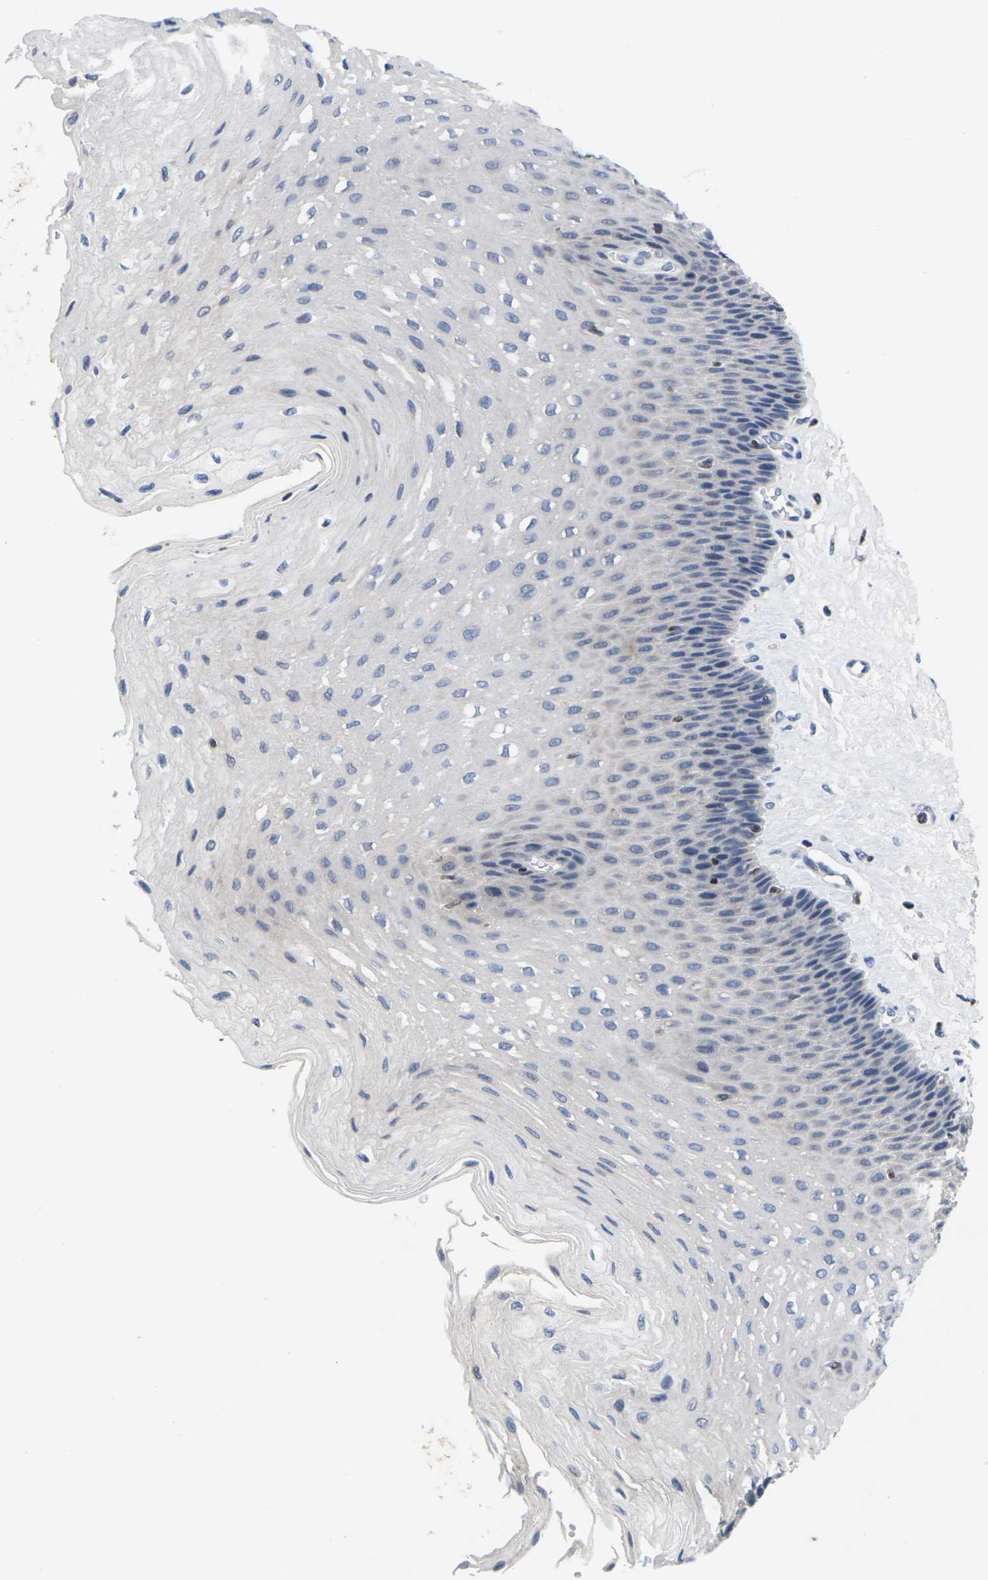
{"staining": {"intensity": "negative", "quantity": "none", "location": "none"}, "tissue": "esophagus", "cell_type": "Squamous epithelial cells", "image_type": "normal", "snomed": [{"axis": "morphology", "description": "Normal tissue, NOS"}, {"axis": "topography", "description": "Esophagus"}], "caption": "The image exhibits no significant staining in squamous epithelial cells of esophagus.", "gene": "IKZF1", "patient": {"sex": "female", "age": 72}}